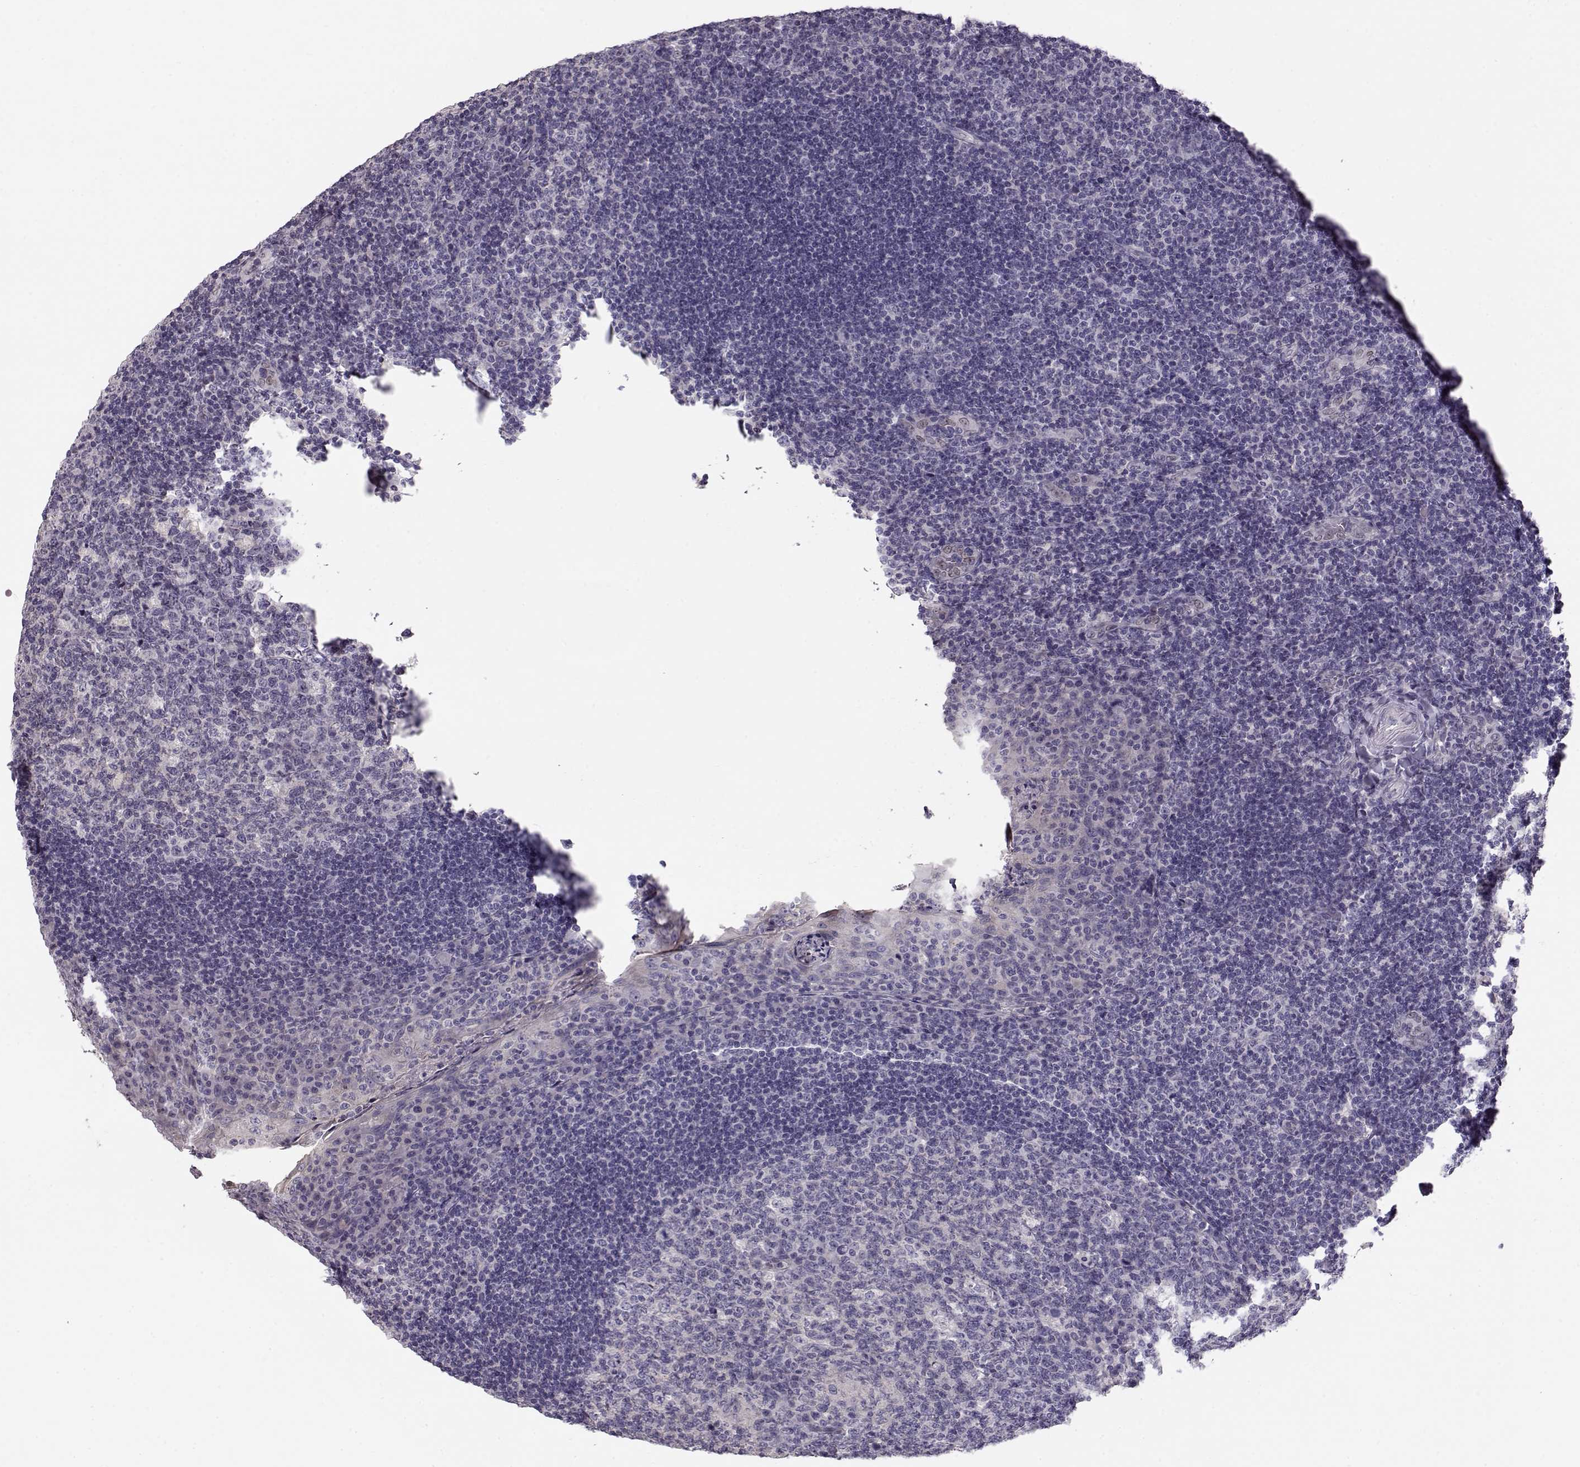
{"staining": {"intensity": "negative", "quantity": "none", "location": "none"}, "tissue": "tonsil", "cell_type": "Germinal center cells", "image_type": "normal", "snomed": [{"axis": "morphology", "description": "Normal tissue, NOS"}, {"axis": "topography", "description": "Tonsil"}], "caption": "Immunohistochemistry histopathology image of normal tonsil: human tonsil stained with DAB (3,3'-diaminobenzidine) shows no significant protein expression in germinal center cells. The staining is performed using DAB brown chromogen with nuclei counter-stained in using hematoxylin.", "gene": "GRK1", "patient": {"sex": "male", "age": 17}}